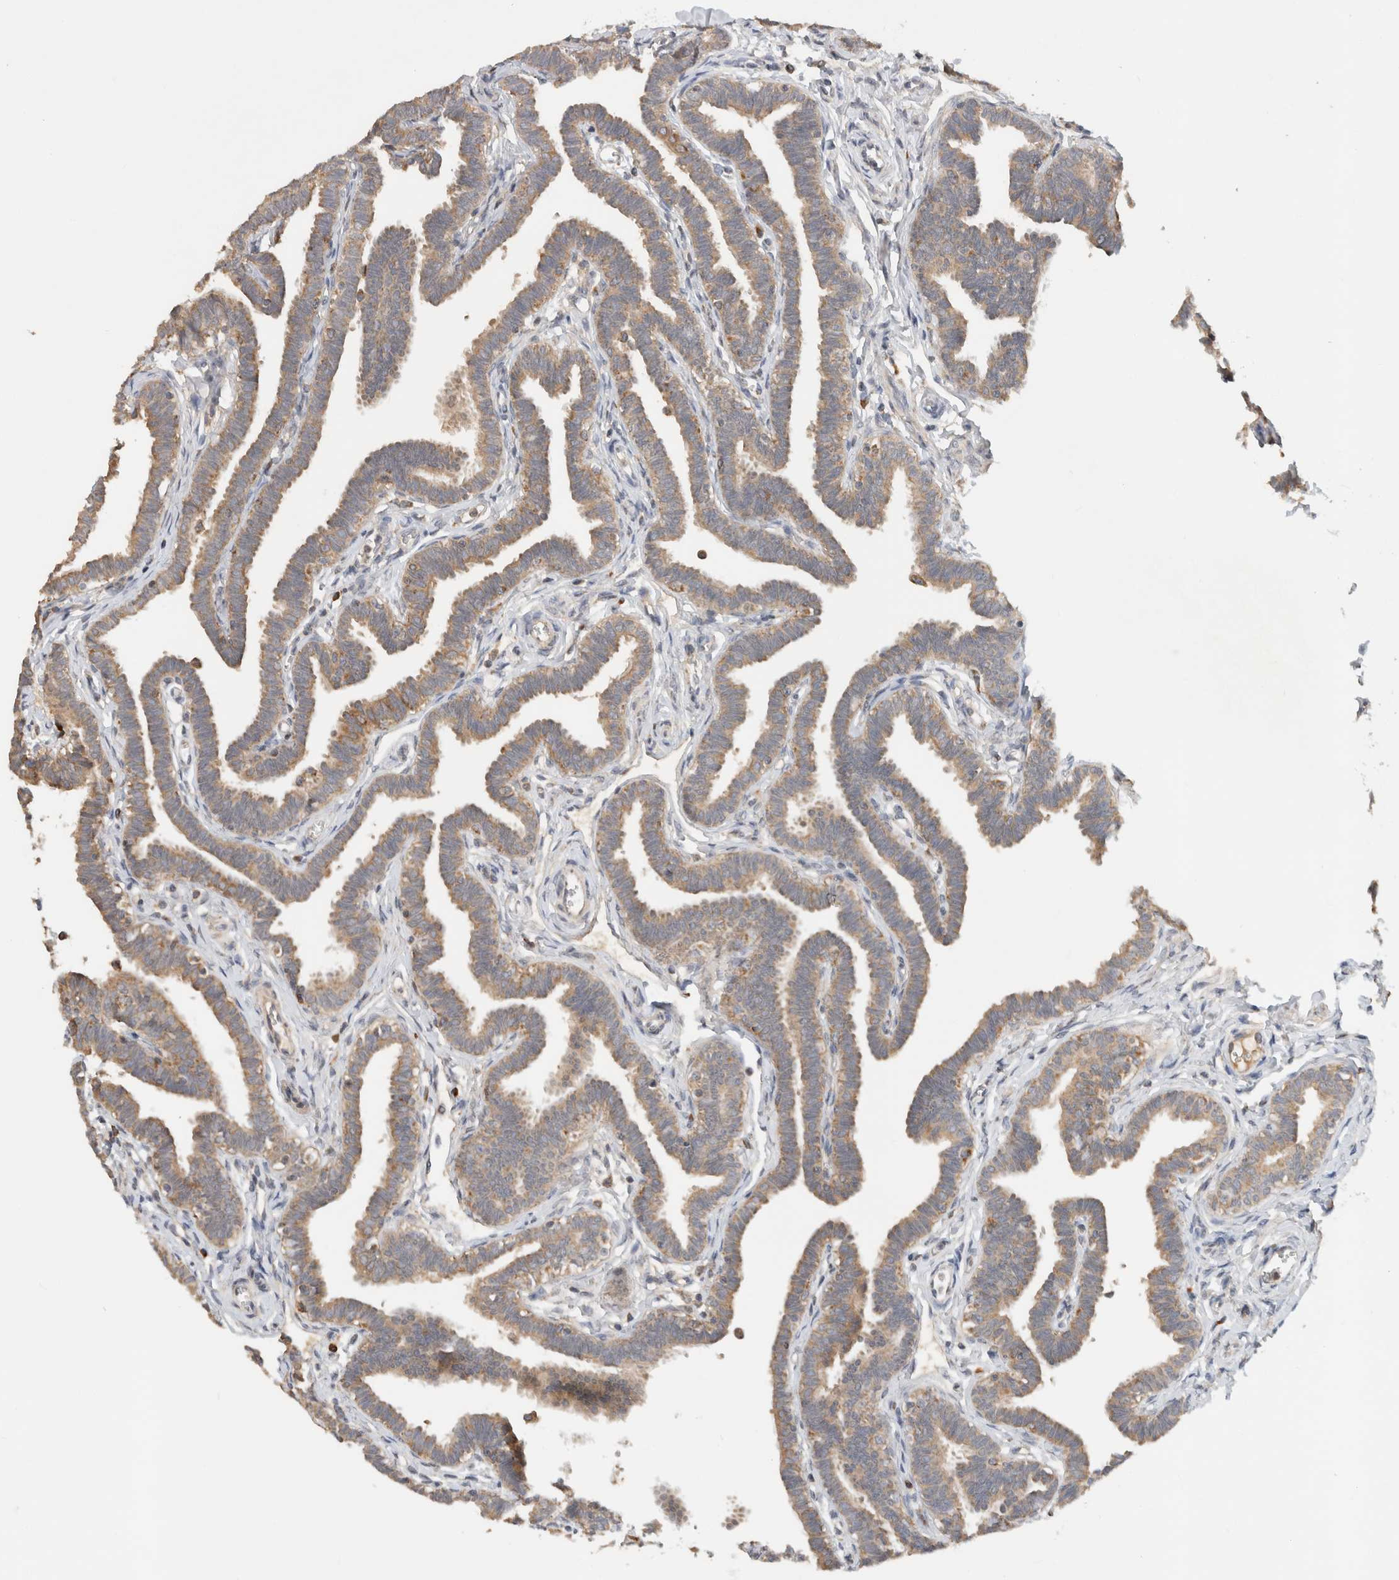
{"staining": {"intensity": "moderate", "quantity": "25%-75%", "location": "cytoplasmic/membranous"}, "tissue": "fallopian tube", "cell_type": "Glandular cells", "image_type": "normal", "snomed": [{"axis": "morphology", "description": "Normal tissue, NOS"}, {"axis": "topography", "description": "Fallopian tube"}, {"axis": "topography", "description": "Ovary"}], "caption": "Fallopian tube was stained to show a protein in brown. There is medium levels of moderate cytoplasmic/membranous staining in approximately 25%-75% of glandular cells.", "gene": "AMPD1", "patient": {"sex": "female", "age": 23}}